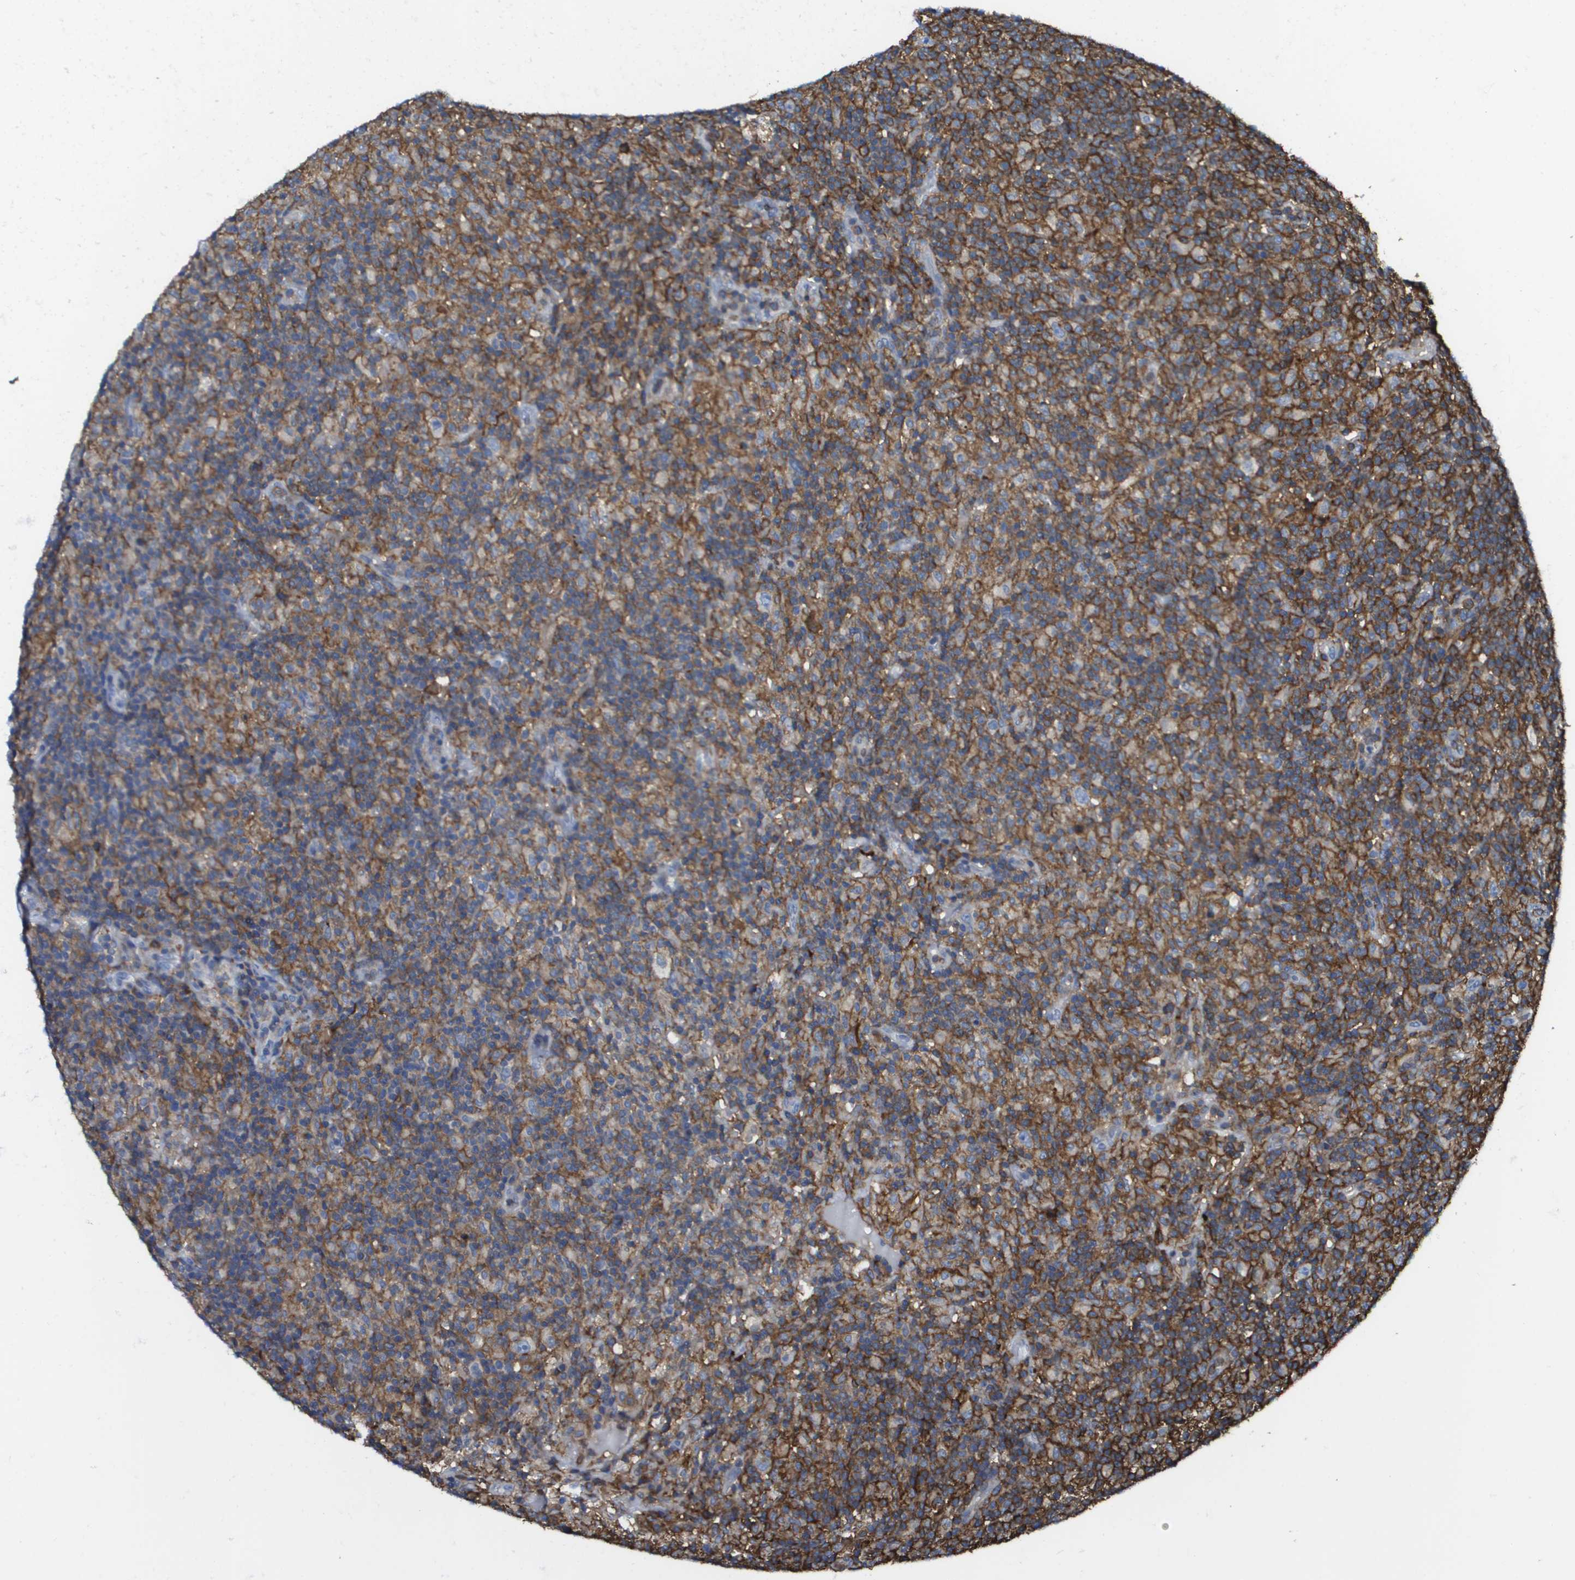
{"staining": {"intensity": "negative", "quantity": "none", "location": "none"}, "tissue": "lymphoma", "cell_type": "Tumor cells", "image_type": "cancer", "snomed": [{"axis": "morphology", "description": "Hodgkin's disease, NOS"}, {"axis": "topography", "description": "Lymph node"}], "caption": "This is a image of immunohistochemistry staining of lymphoma, which shows no staining in tumor cells.", "gene": "PASK", "patient": {"sex": "male", "age": 70}}